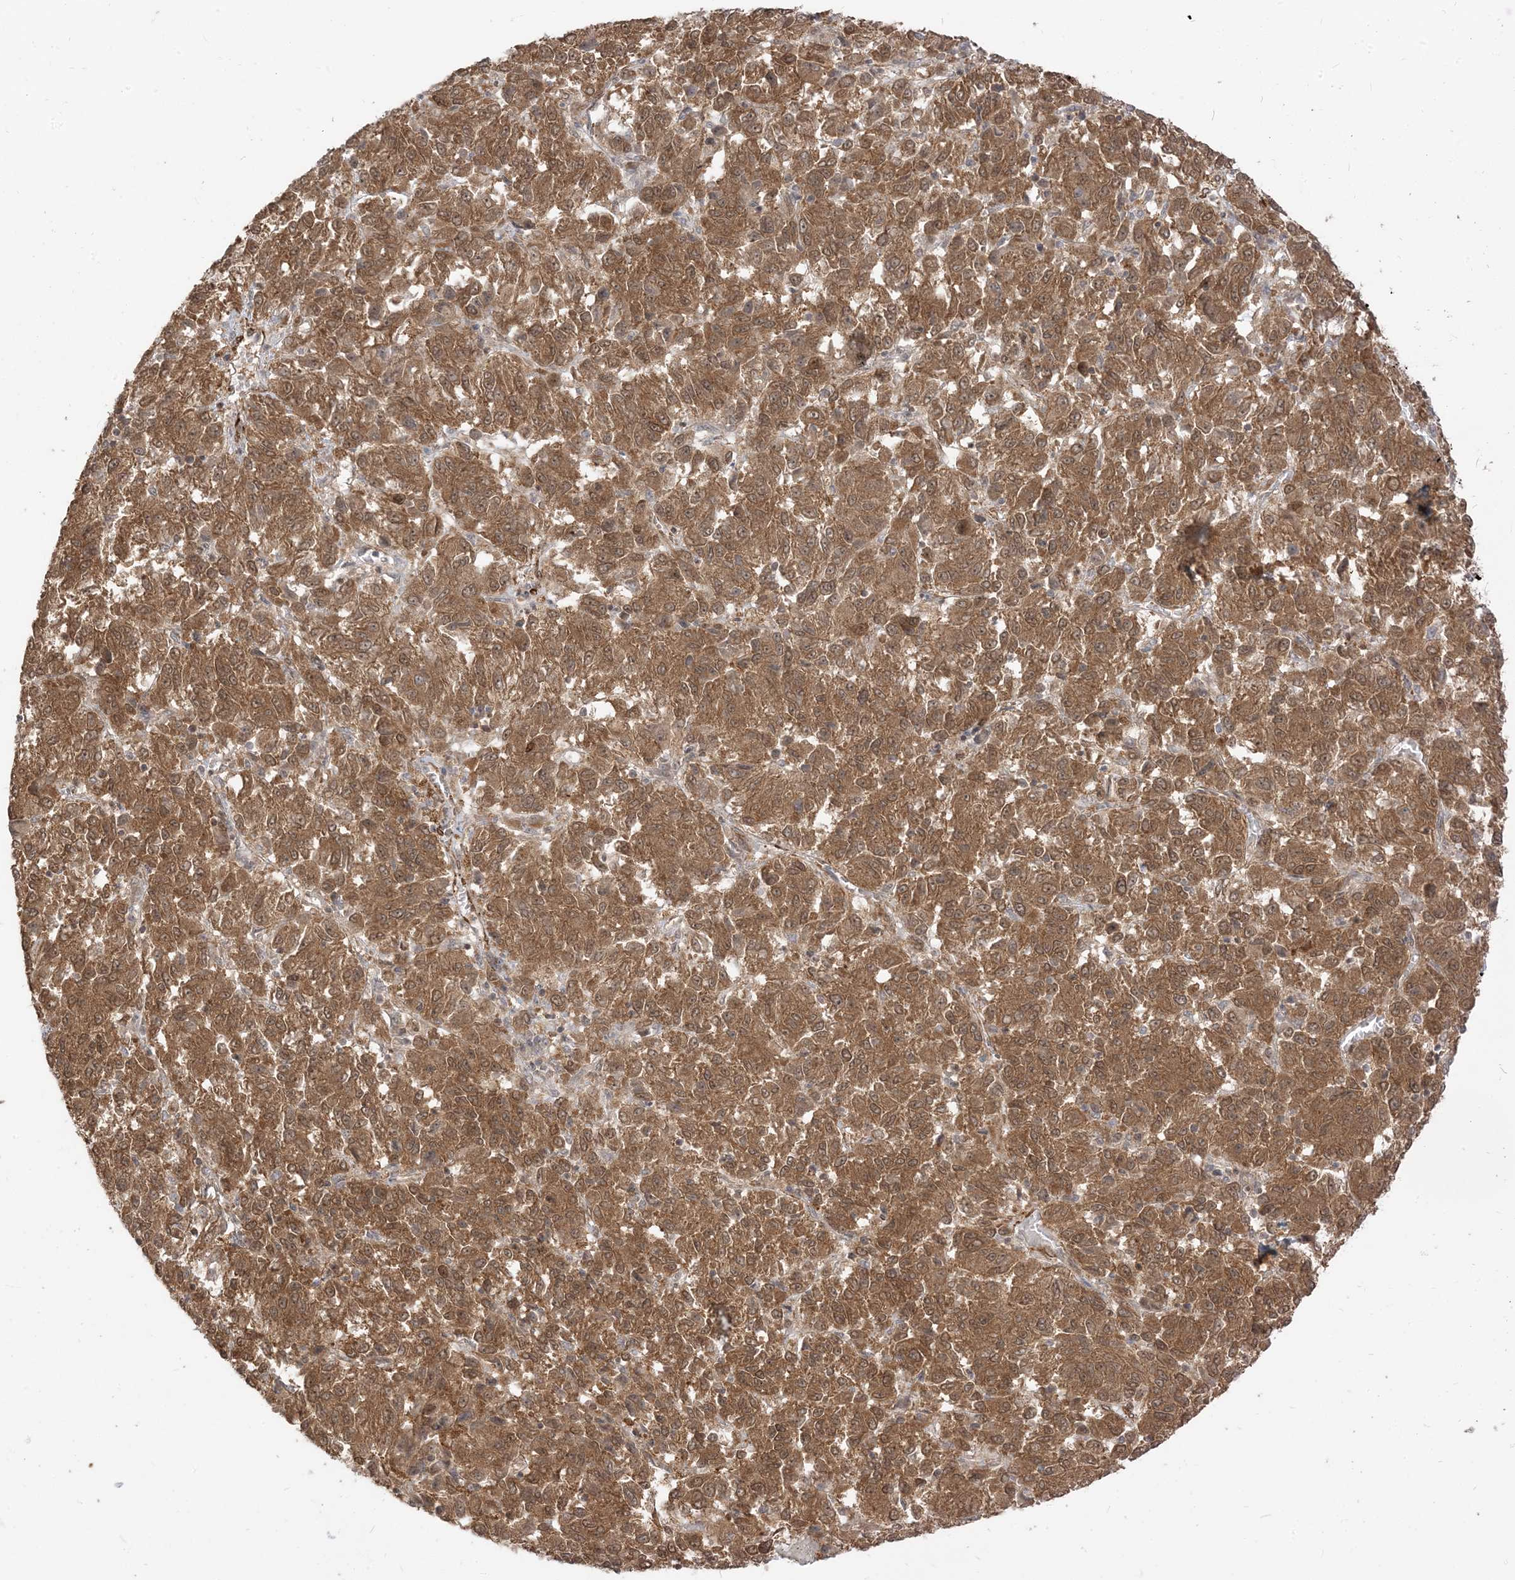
{"staining": {"intensity": "strong", "quantity": ">75%", "location": "cytoplasmic/membranous"}, "tissue": "melanoma", "cell_type": "Tumor cells", "image_type": "cancer", "snomed": [{"axis": "morphology", "description": "Malignant melanoma, Metastatic site"}, {"axis": "topography", "description": "Lung"}], "caption": "Strong cytoplasmic/membranous staining is seen in about >75% of tumor cells in melanoma.", "gene": "TBCC", "patient": {"sex": "male", "age": 64}}